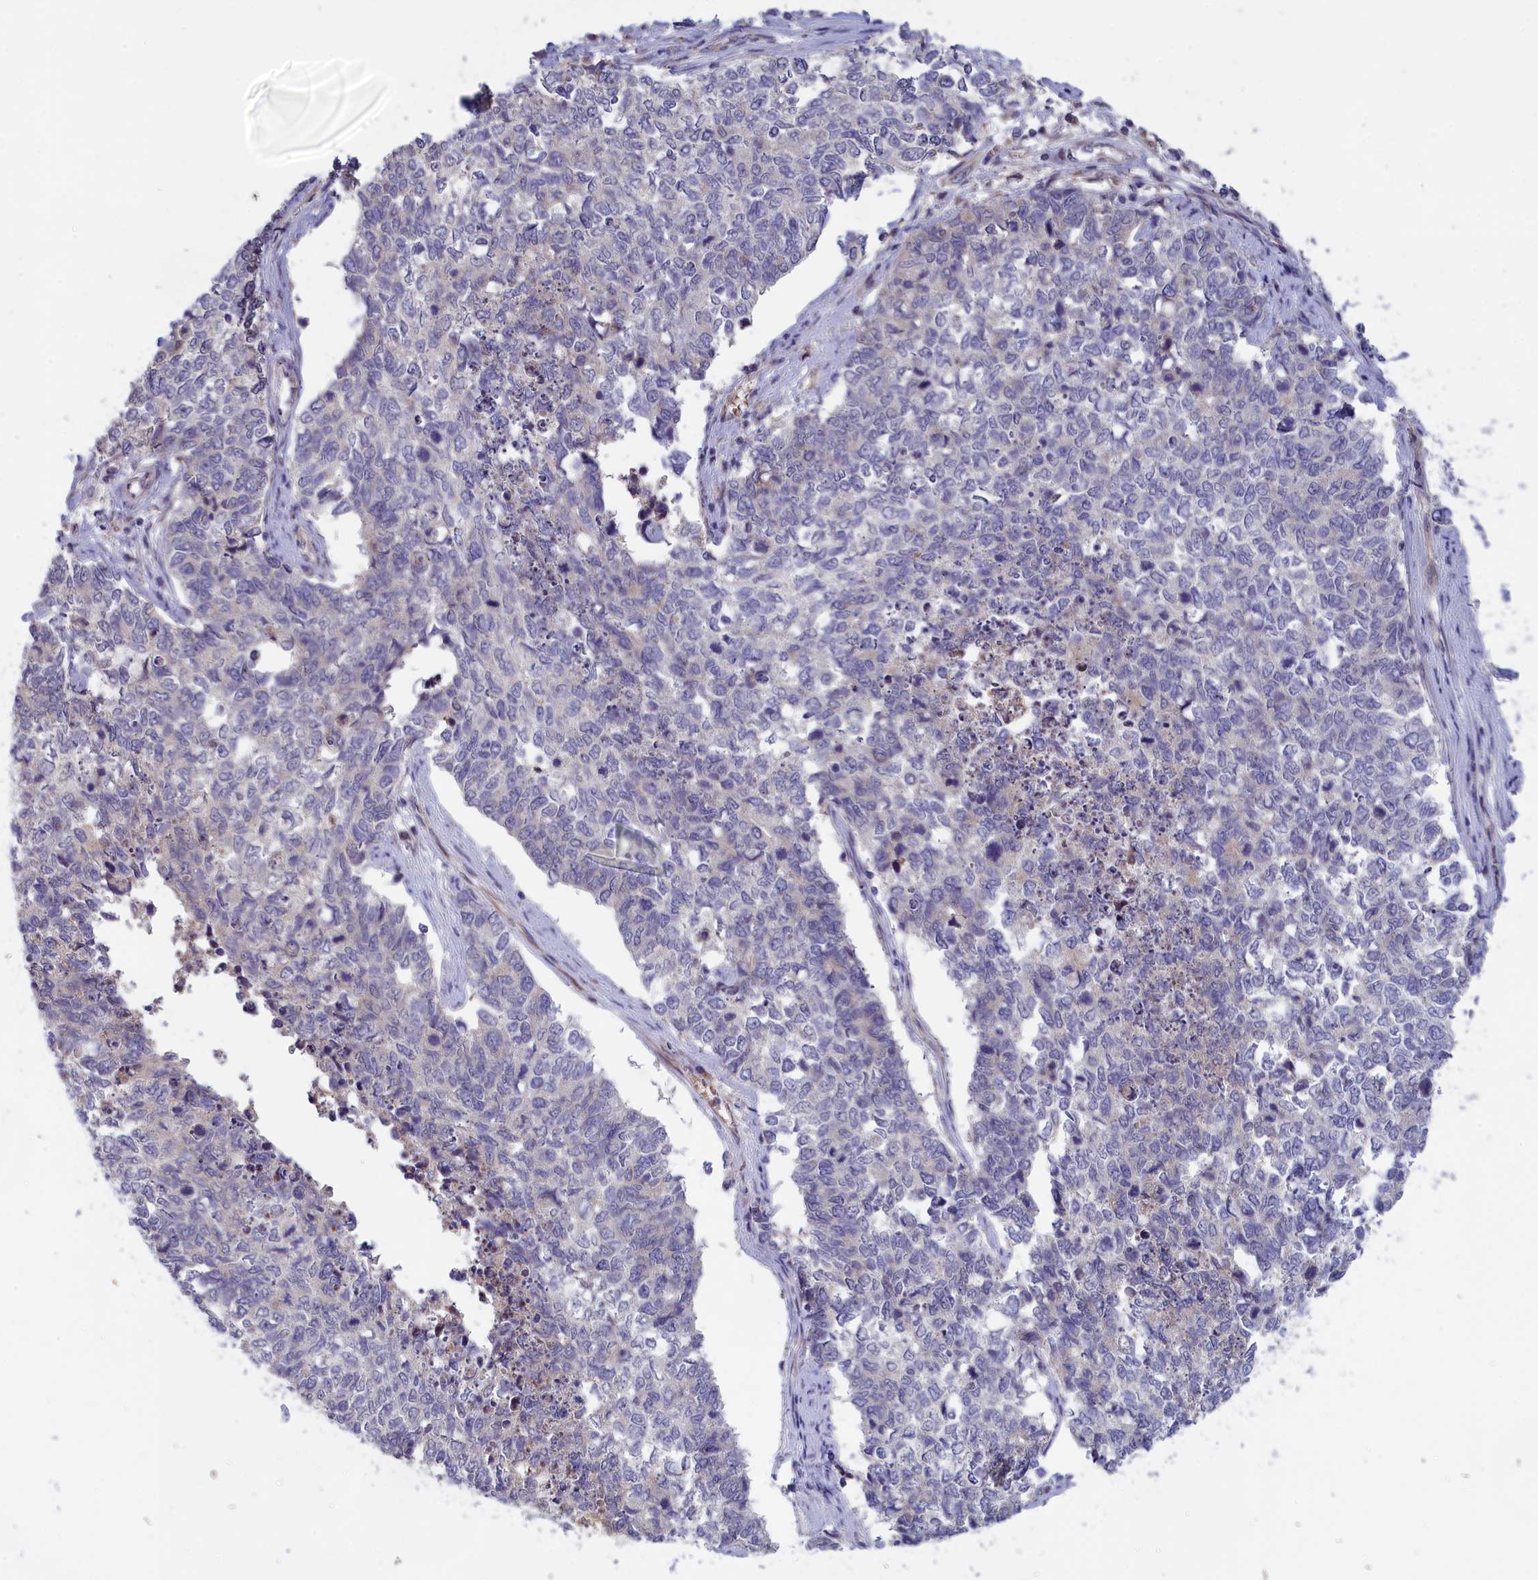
{"staining": {"intensity": "negative", "quantity": "none", "location": "none"}, "tissue": "cervical cancer", "cell_type": "Tumor cells", "image_type": "cancer", "snomed": [{"axis": "morphology", "description": "Squamous cell carcinoma, NOS"}, {"axis": "topography", "description": "Cervix"}], "caption": "IHC histopathology image of neoplastic tissue: human cervical cancer (squamous cell carcinoma) stained with DAB (3,3'-diaminobenzidine) shows no significant protein expression in tumor cells.", "gene": "IGFALS", "patient": {"sex": "female", "age": 63}}